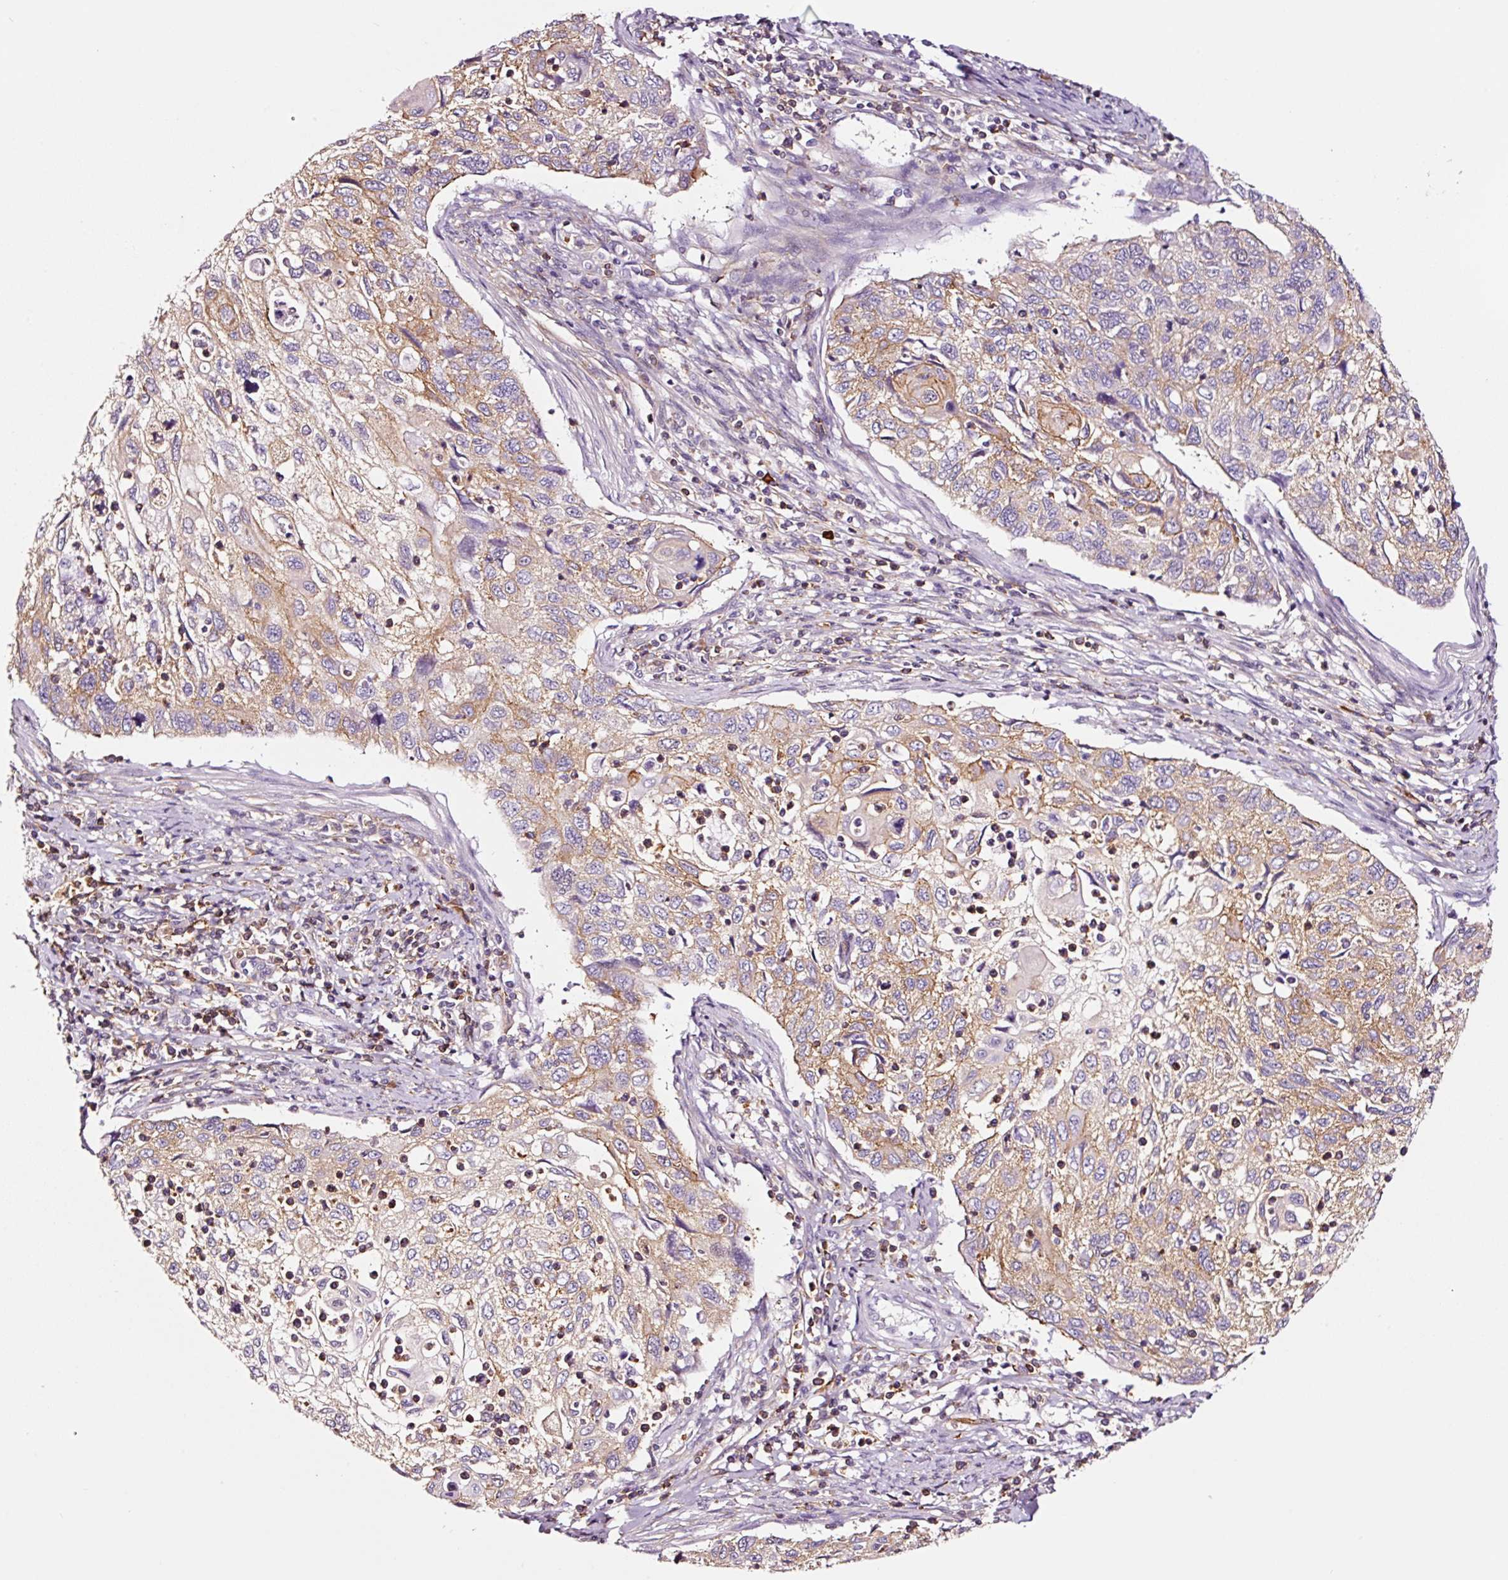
{"staining": {"intensity": "moderate", "quantity": "25%-75%", "location": "cytoplasmic/membranous"}, "tissue": "cervical cancer", "cell_type": "Tumor cells", "image_type": "cancer", "snomed": [{"axis": "morphology", "description": "Squamous cell carcinoma, NOS"}, {"axis": "topography", "description": "Cervix"}], "caption": "An immunohistochemistry image of neoplastic tissue is shown. Protein staining in brown labels moderate cytoplasmic/membranous positivity in cervical cancer (squamous cell carcinoma) within tumor cells. (DAB IHC, brown staining for protein, blue staining for nuclei).", "gene": "ADD3", "patient": {"sex": "female", "age": 70}}